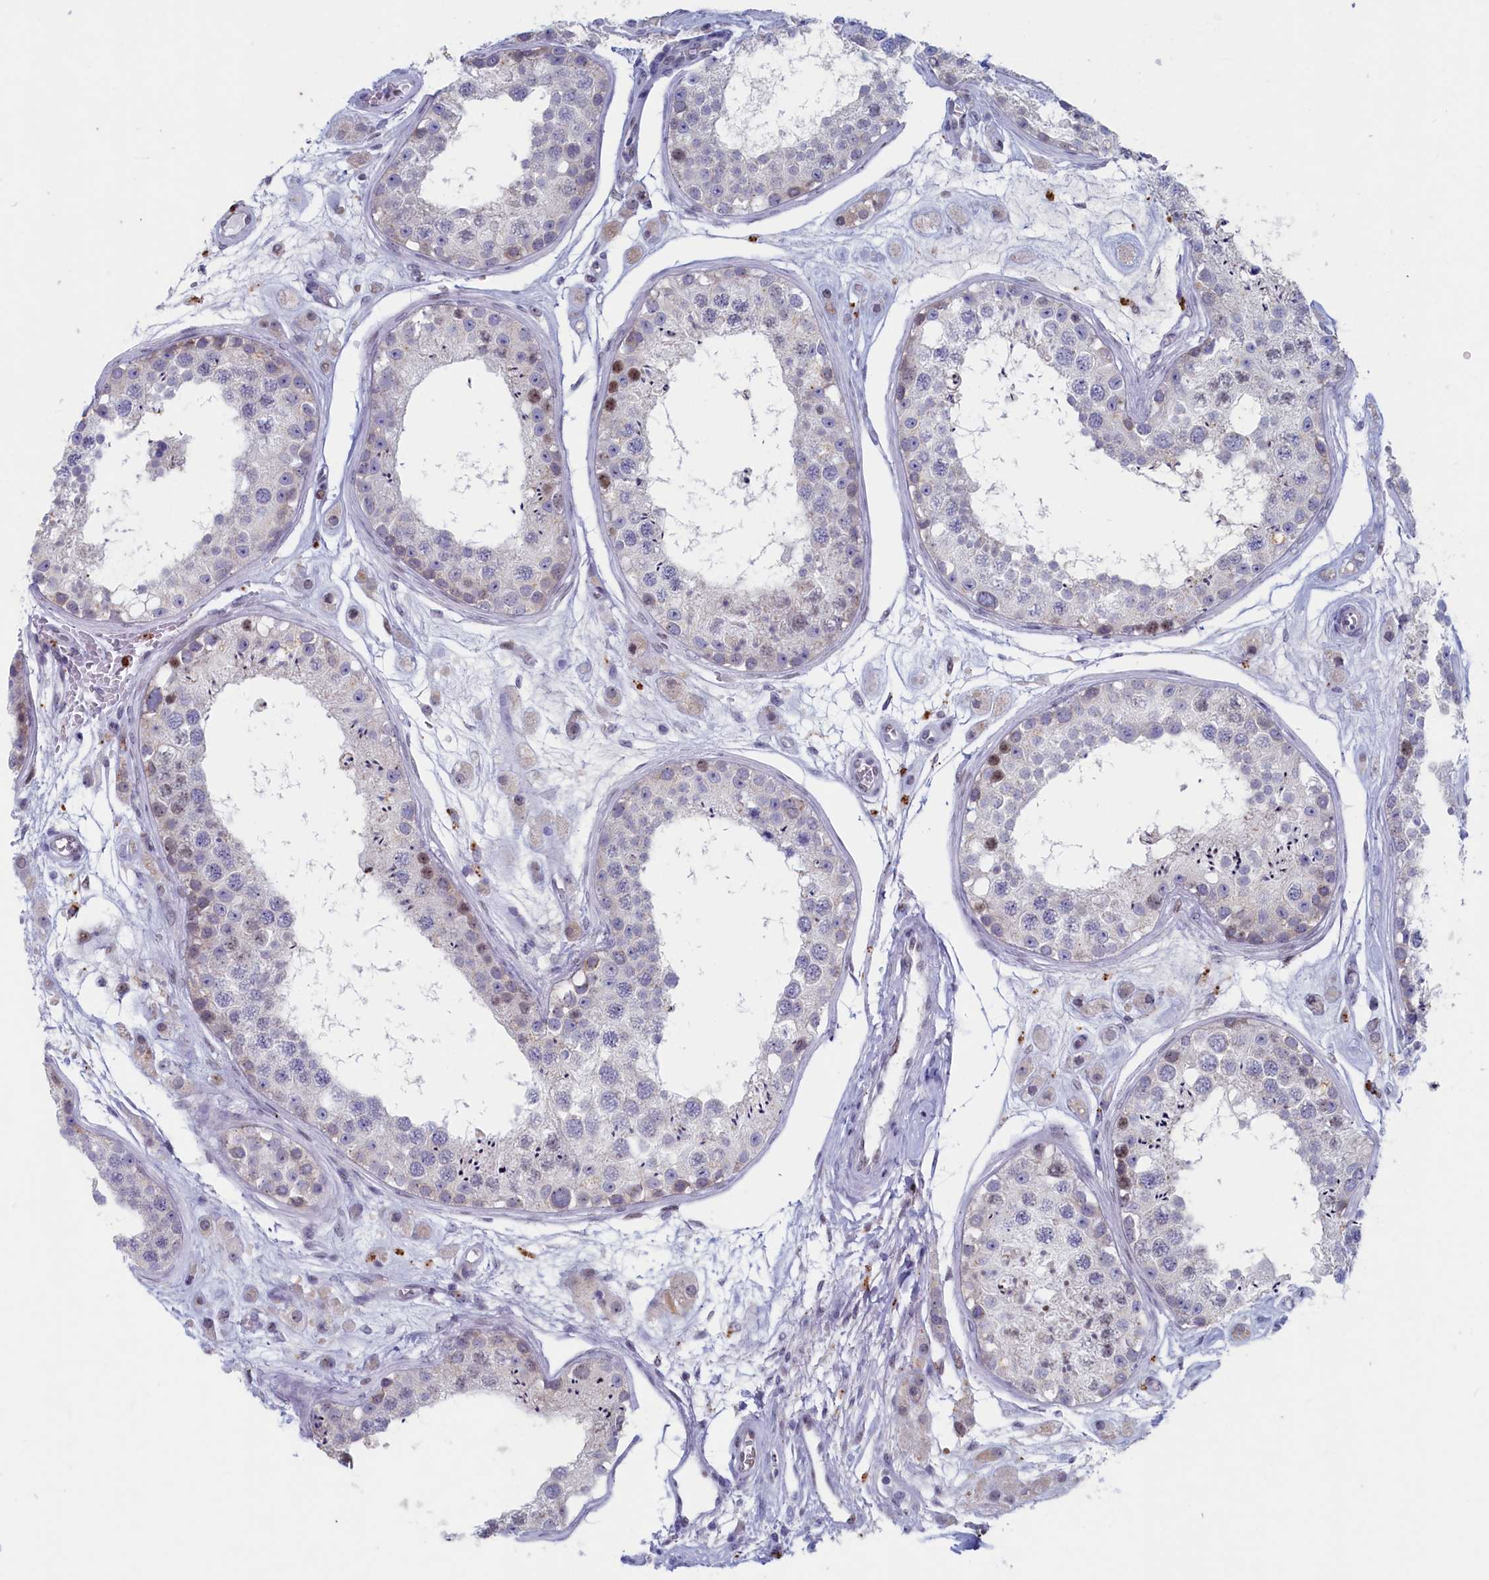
{"staining": {"intensity": "moderate", "quantity": "<25%", "location": "nuclear"}, "tissue": "testis", "cell_type": "Cells in seminiferous ducts", "image_type": "normal", "snomed": [{"axis": "morphology", "description": "Normal tissue, NOS"}, {"axis": "topography", "description": "Testis"}], "caption": "Immunohistochemistry (IHC) image of unremarkable human testis stained for a protein (brown), which reveals low levels of moderate nuclear staining in approximately <25% of cells in seminiferous ducts.", "gene": "WDR76", "patient": {"sex": "male", "age": 25}}